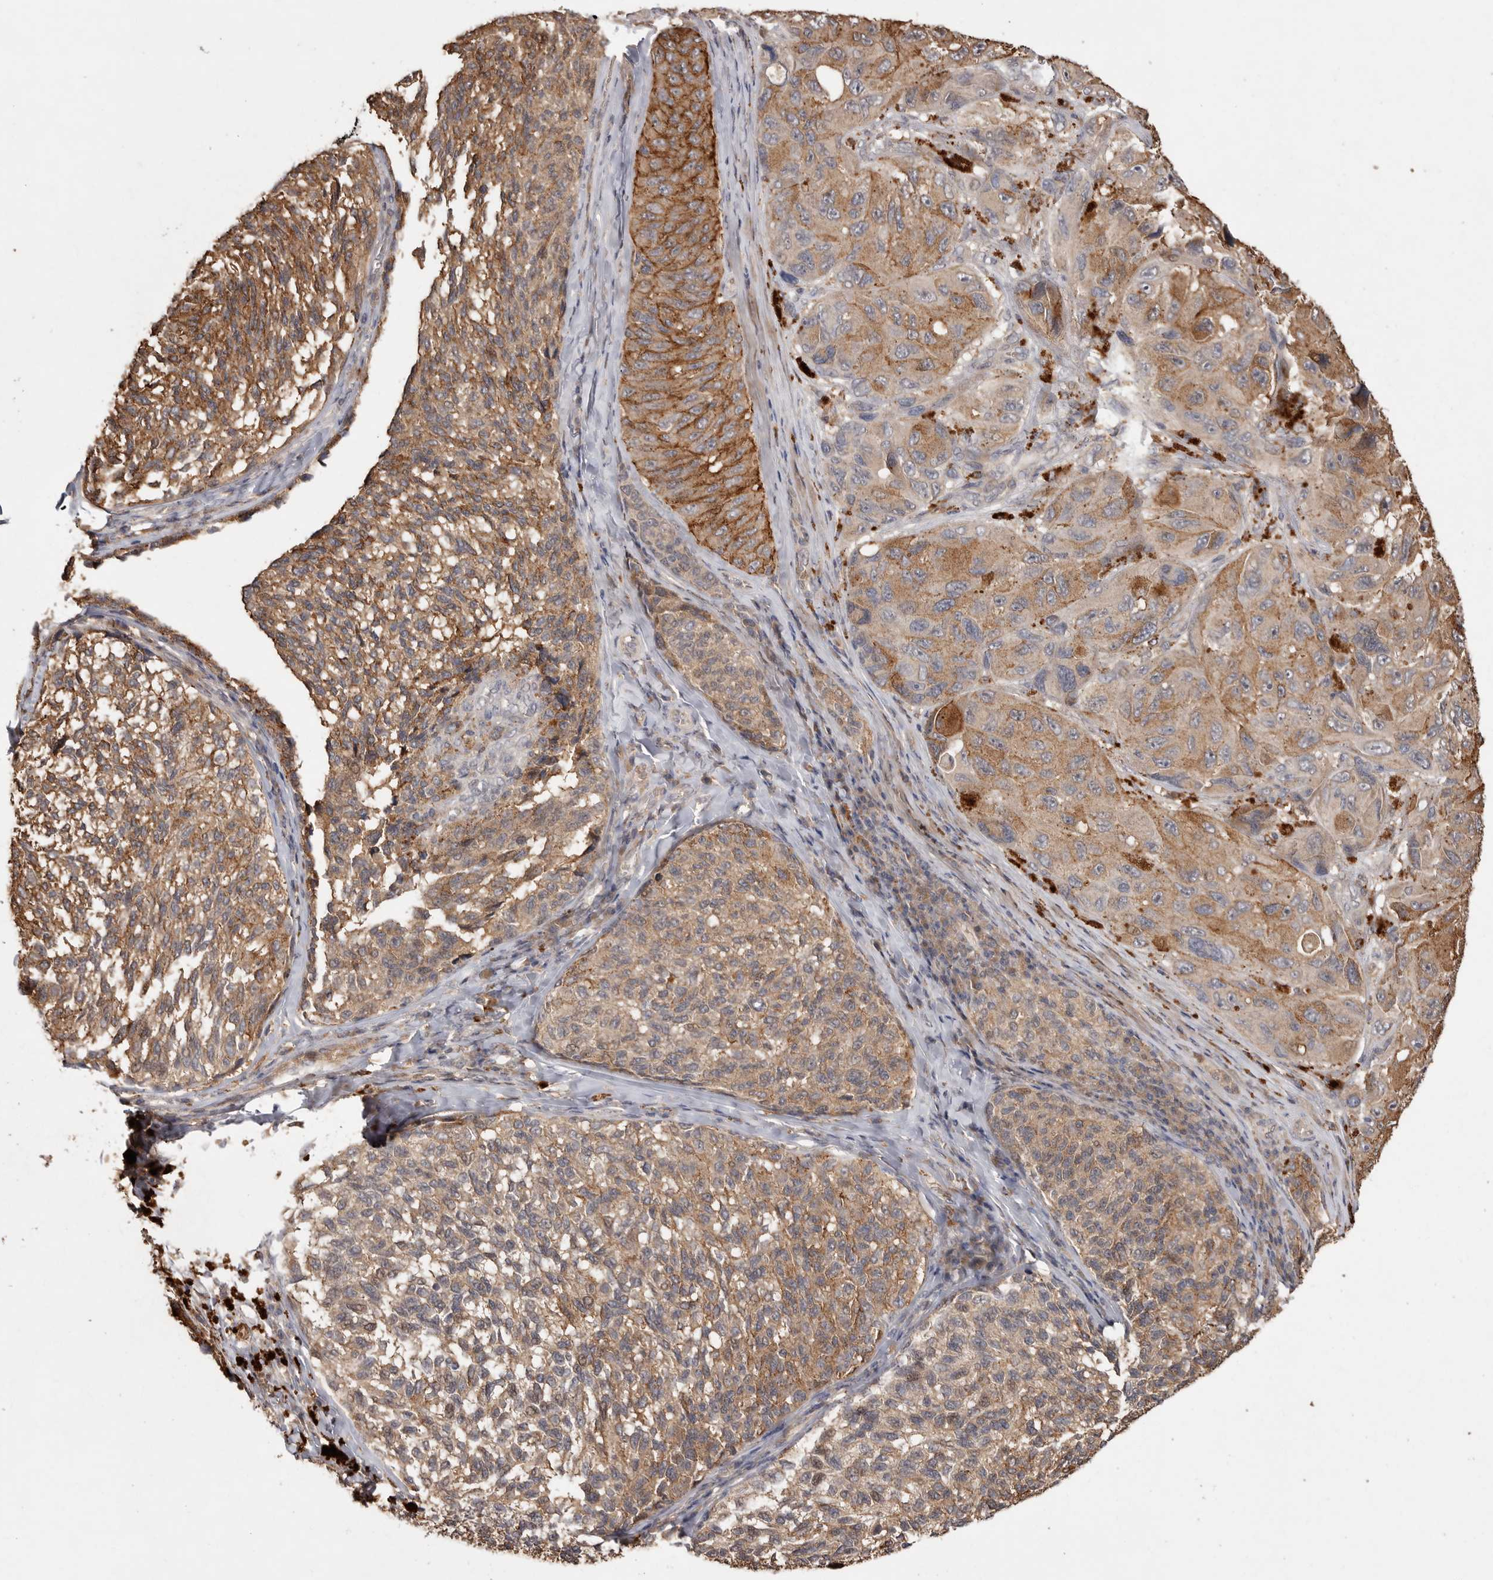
{"staining": {"intensity": "weak", "quantity": ">75%", "location": "cytoplasmic/membranous"}, "tissue": "melanoma", "cell_type": "Tumor cells", "image_type": "cancer", "snomed": [{"axis": "morphology", "description": "Malignant melanoma, NOS"}, {"axis": "topography", "description": "Skin"}], "caption": "Malignant melanoma tissue displays weak cytoplasmic/membranous expression in about >75% of tumor cells Using DAB (brown) and hematoxylin (blue) stains, captured at high magnification using brightfield microscopy.", "gene": "VN1R4", "patient": {"sex": "female", "age": 73}}